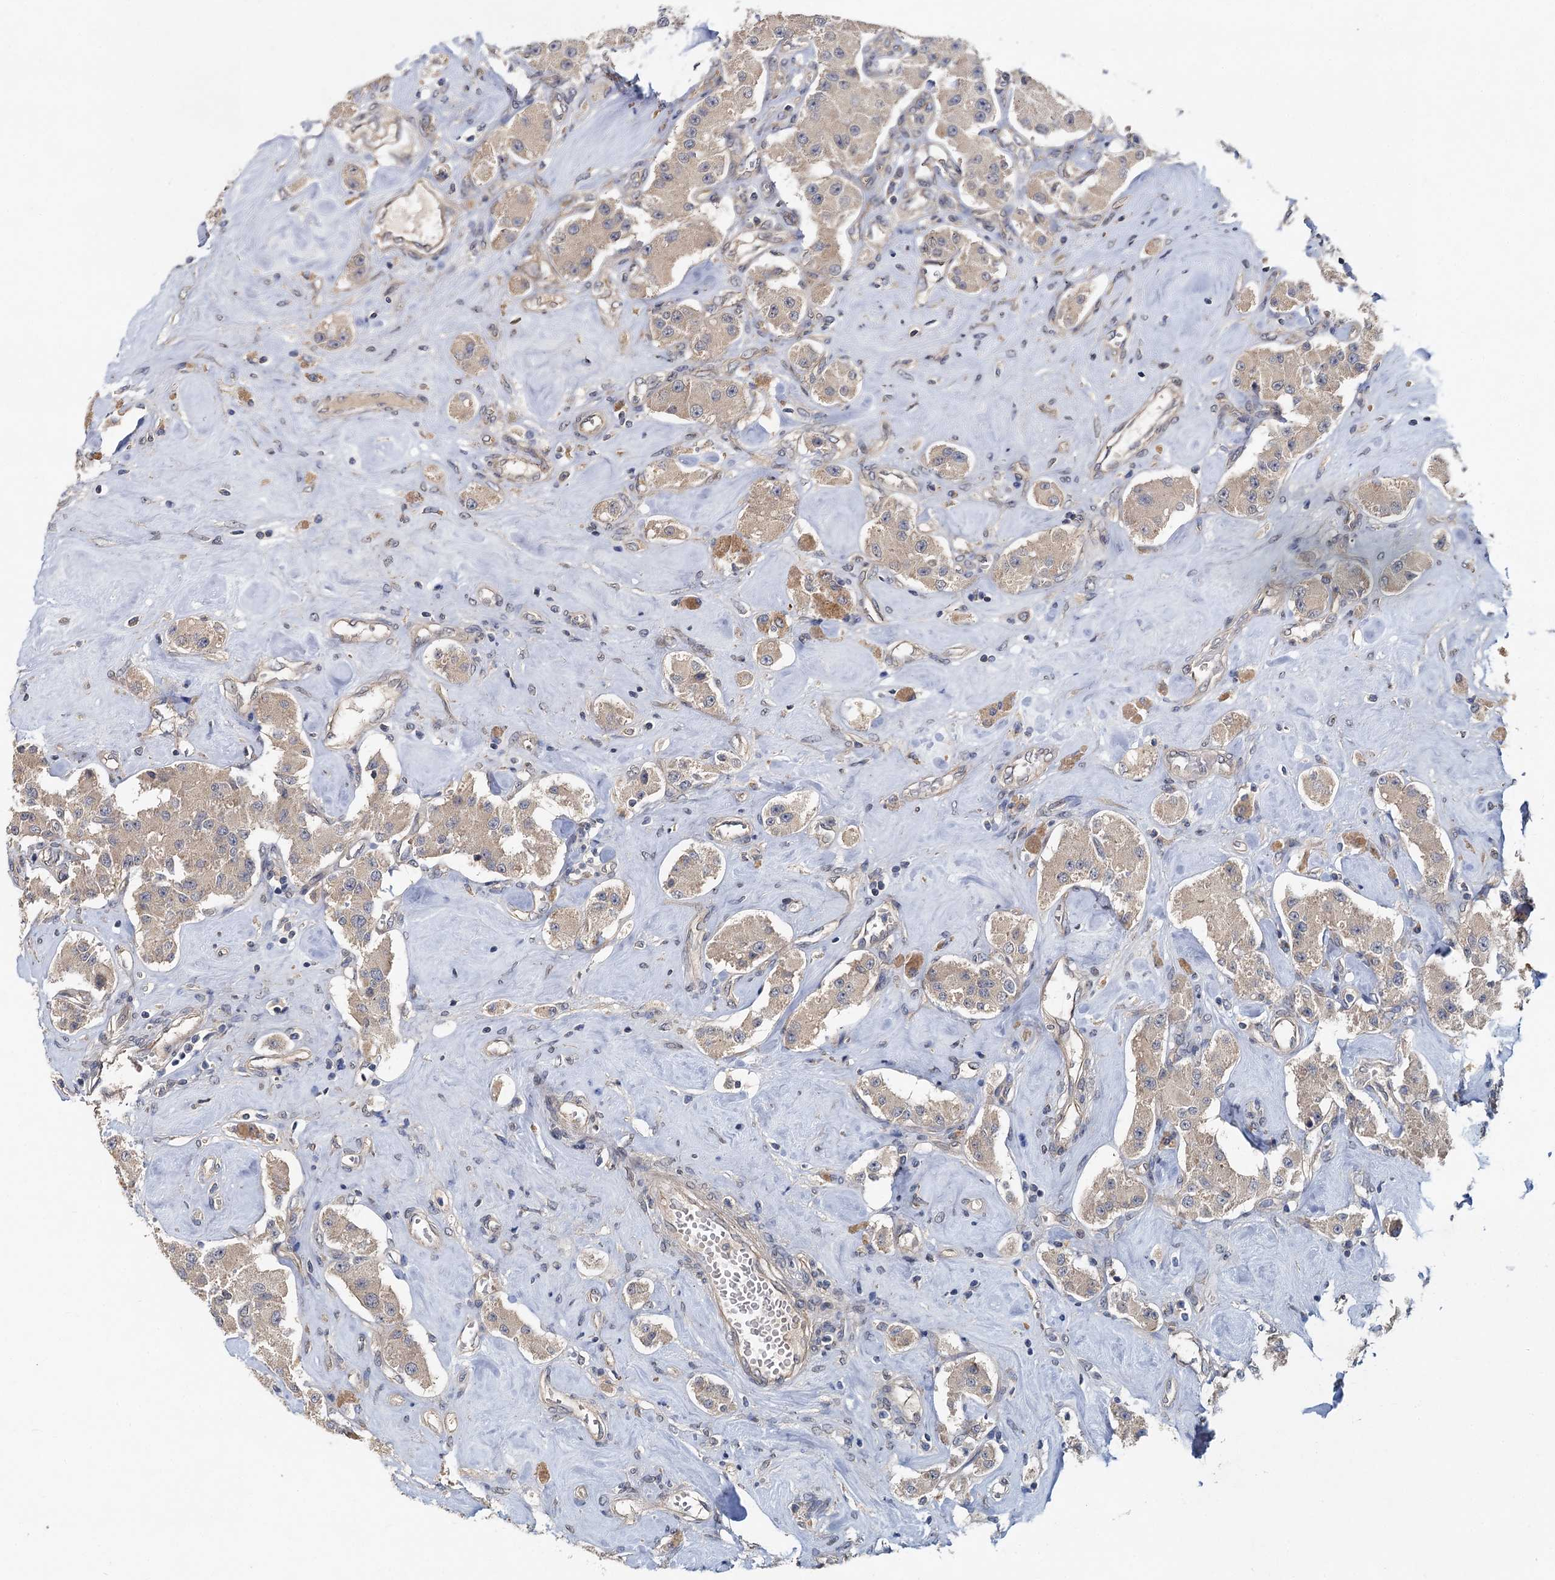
{"staining": {"intensity": "weak", "quantity": ">75%", "location": "cytoplasmic/membranous"}, "tissue": "carcinoid", "cell_type": "Tumor cells", "image_type": "cancer", "snomed": [{"axis": "morphology", "description": "Carcinoid, malignant, NOS"}, {"axis": "topography", "description": "Pancreas"}], "caption": "A brown stain highlights weak cytoplasmic/membranous staining of a protein in carcinoid tumor cells. Ihc stains the protein in brown and the nuclei are stained blue.", "gene": "ZNF324", "patient": {"sex": "male", "age": 41}}